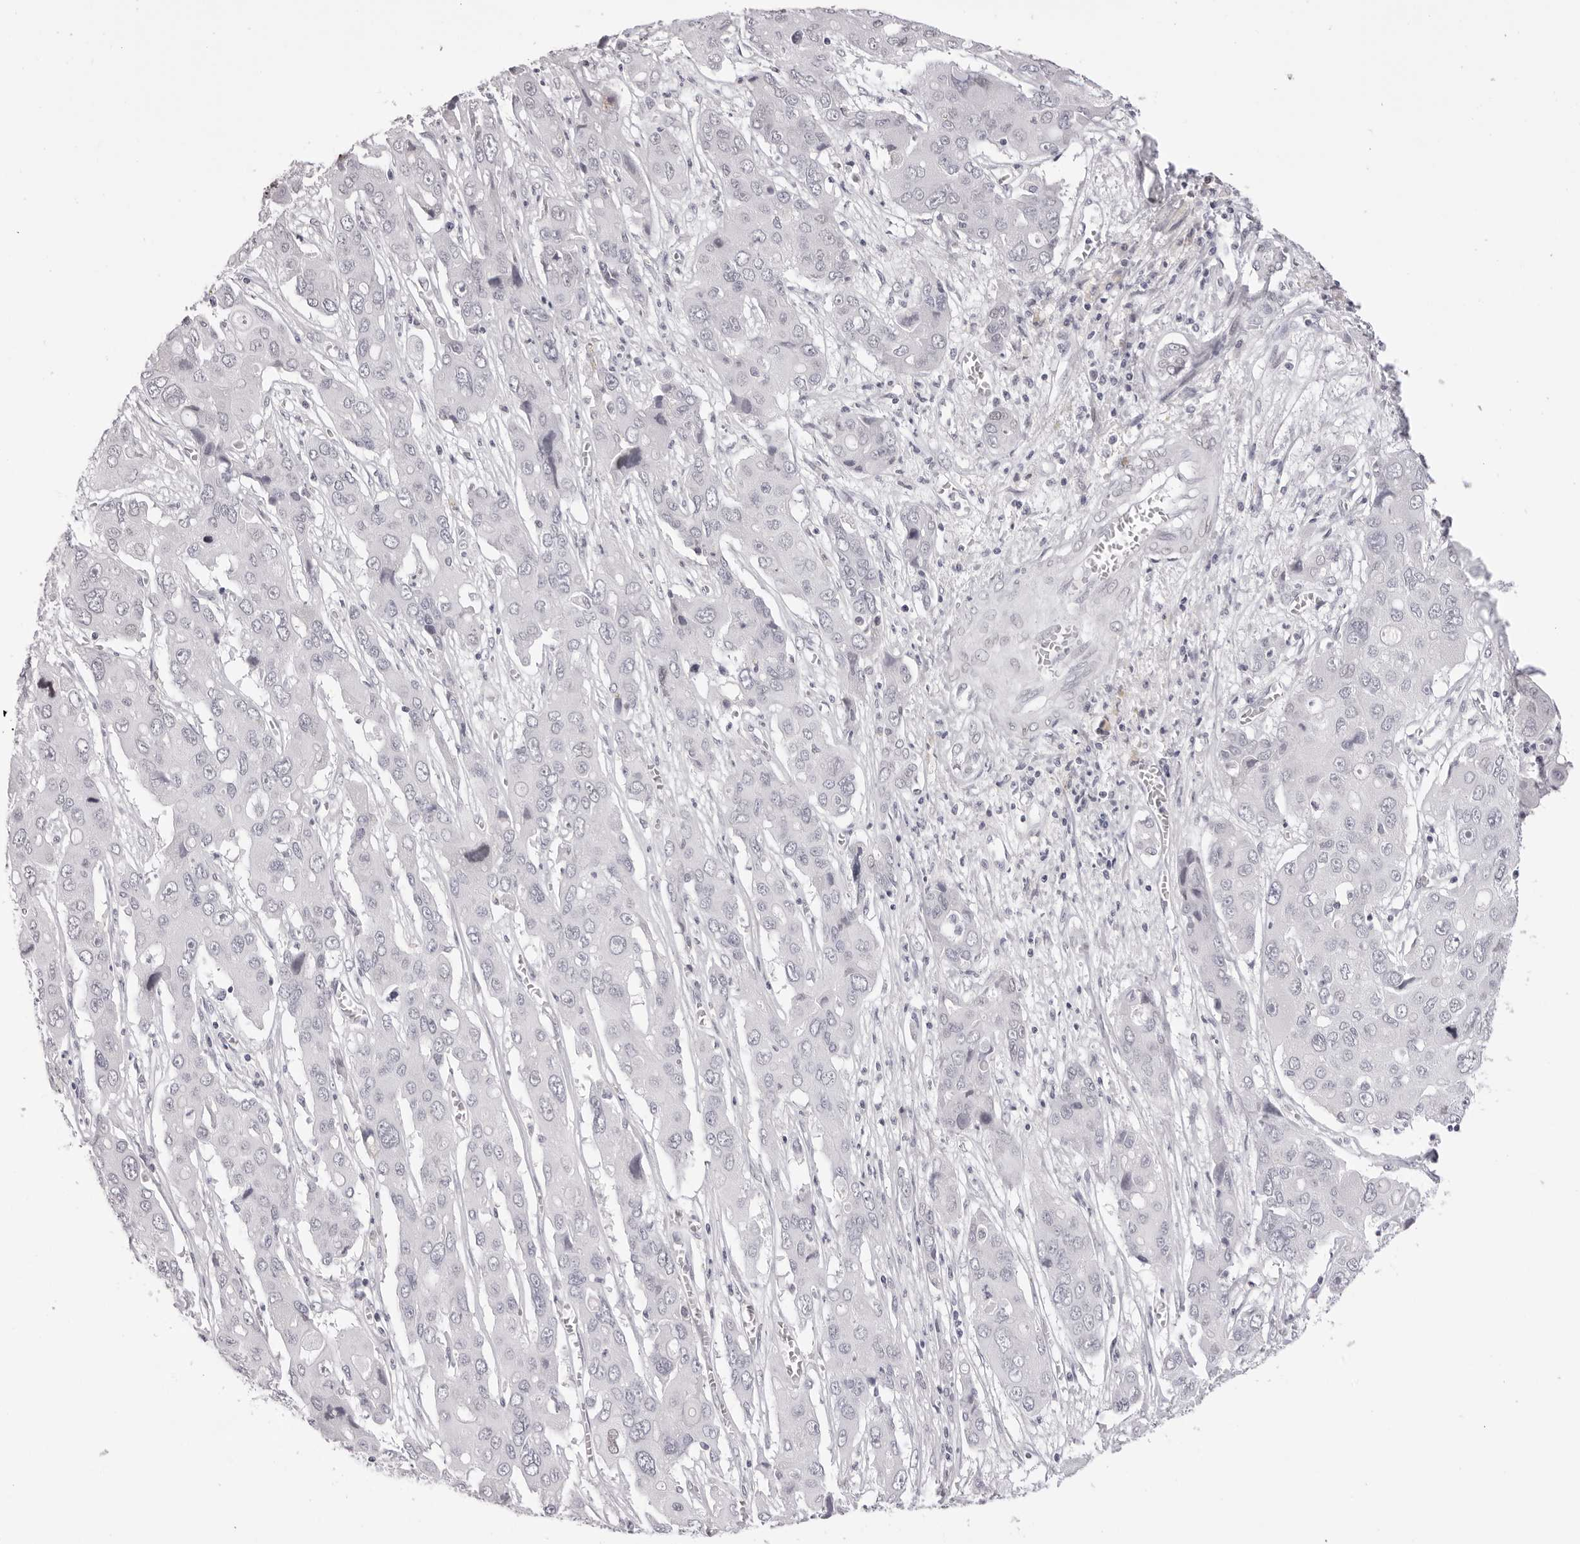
{"staining": {"intensity": "negative", "quantity": "none", "location": "none"}, "tissue": "liver cancer", "cell_type": "Tumor cells", "image_type": "cancer", "snomed": [{"axis": "morphology", "description": "Cholangiocarcinoma"}, {"axis": "topography", "description": "Liver"}], "caption": "DAB (3,3'-diaminobenzidine) immunohistochemical staining of human liver cholangiocarcinoma reveals no significant staining in tumor cells.", "gene": "MAFK", "patient": {"sex": "male", "age": 67}}